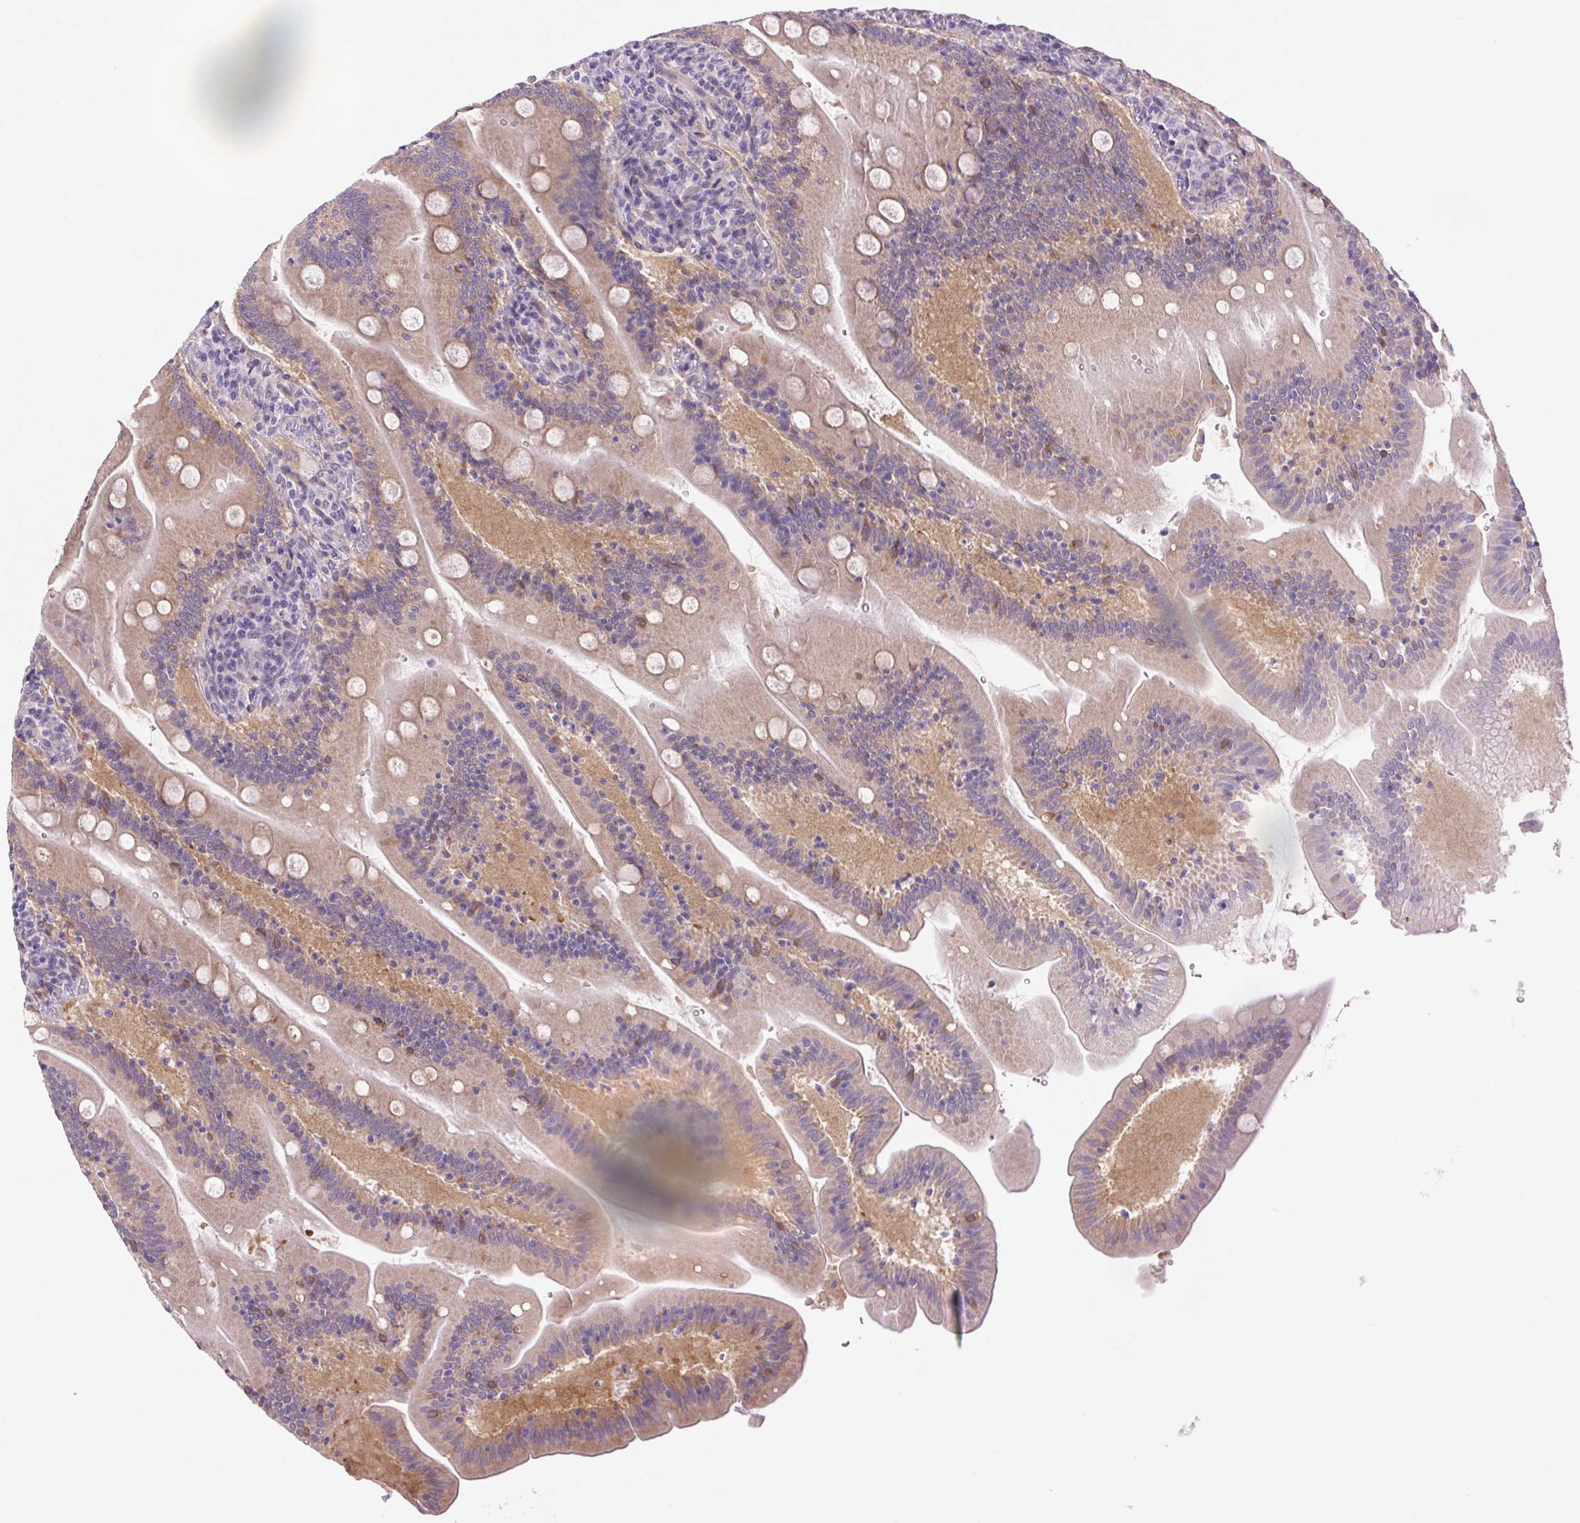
{"staining": {"intensity": "moderate", "quantity": ">75%", "location": "cytoplasmic/membranous"}, "tissue": "small intestine", "cell_type": "Glandular cells", "image_type": "normal", "snomed": [{"axis": "morphology", "description": "Normal tissue, NOS"}, {"axis": "topography", "description": "Small intestine"}], "caption": "Benign small intestine demonstrates moderate cytoplasmic/membranous staining in approximately >75% of glandular cells, visualized by immunohistochemistry.", "gene": "SOWAHC", "patient": {"sex": "male", "age": 37}}